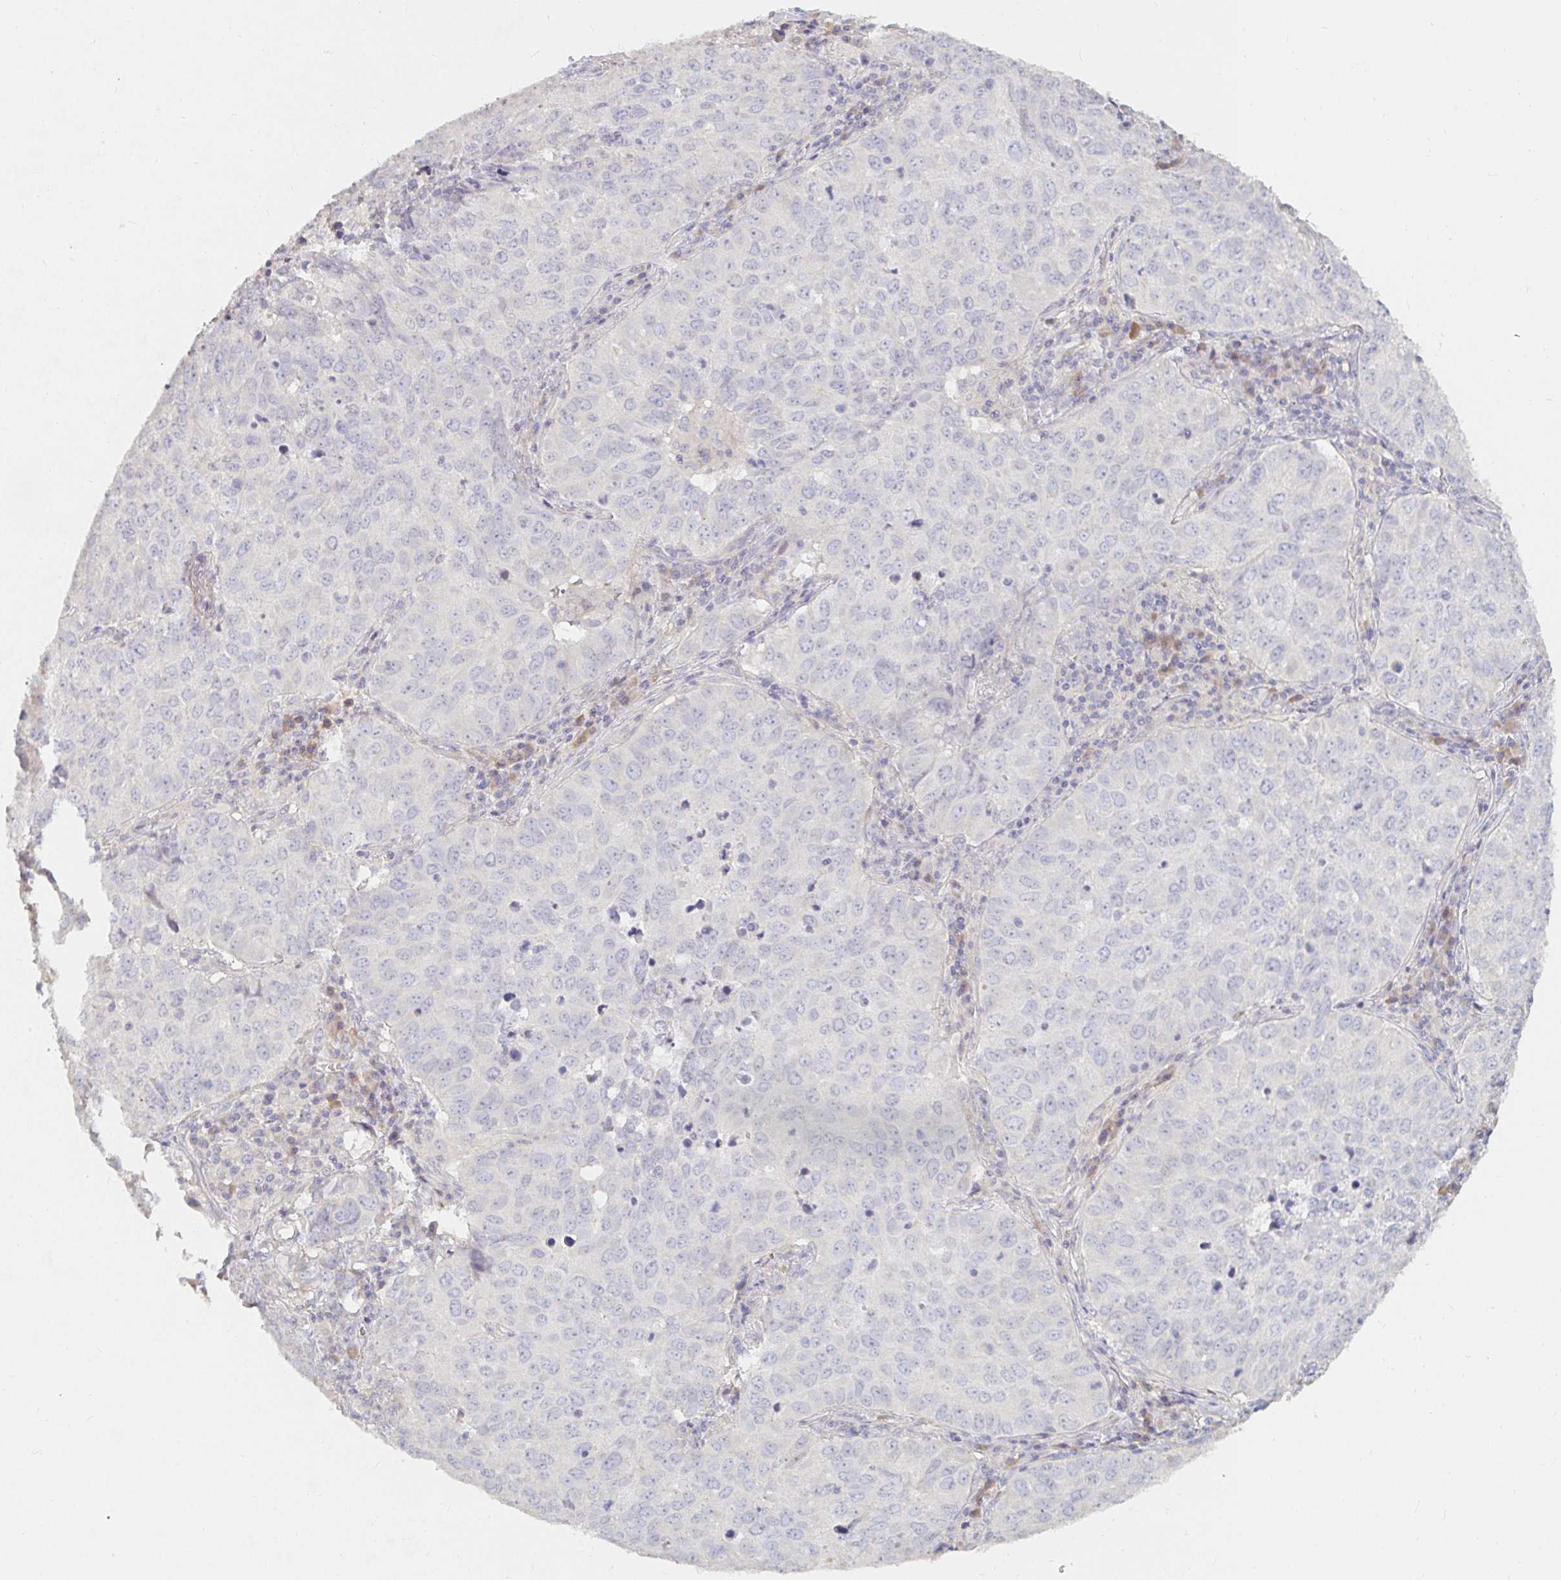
{"staining": {"intensity": "negative", "quantity": "none", "location": "none"}, "tissue": "lung cancer", "cell_type": "Tumor cells", "image_type": "cancer", "snomed": [{"axis": "morphology", "description": "Adenocarcinoma, NOS"}, {"axis": "topography", "description": "Lung"}], "caption": "Lung cancer (adenocarcinoma) was stained to show a protein in brown. There is no significant positivity in tumor cells.", "gene": "NME9", "patient": {"sex": "female", "age": 50}}